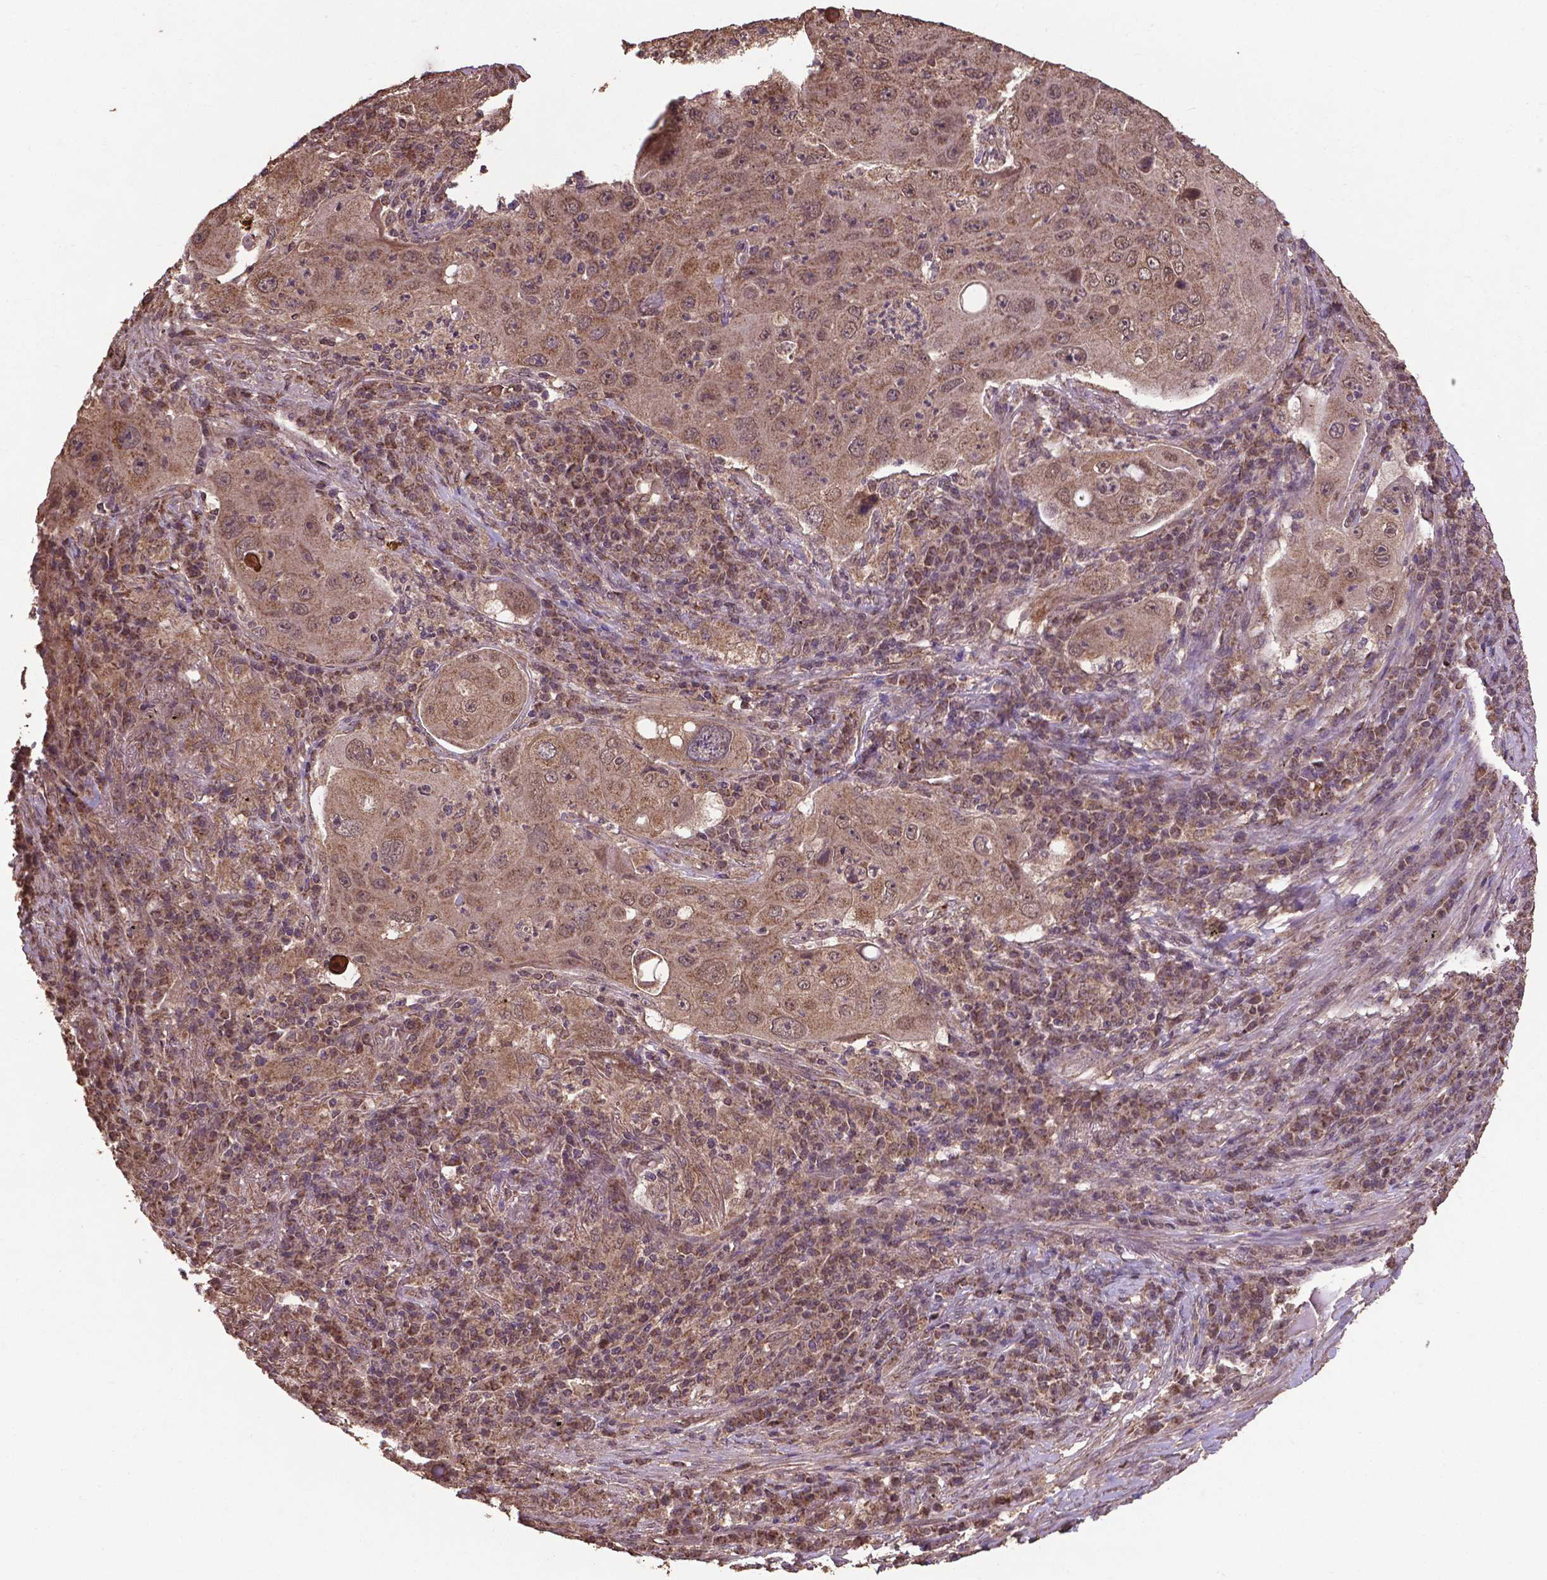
{"staining": {"intensity": "weak", "quantity": ">75%", "location": "cytoplasmic/membranous,nuclear"}, "tissue": "lung cancer", "cell_type": "Tumor cells", "image_type": "cancer", "snomed": [{"axis": "morphology", "description": "Squamous cell carcinoma, NOS"}, {"axis": "topography", "description": "Lung"}], "caption": "Brown immunohistochemical staining in human lung cancer shows weak cytoplasmic/membranous and nuclear expression in approximately >75% of tumor cells.", "gene": "DCAF1", "patient": {"sex": "female", "age": 59}}